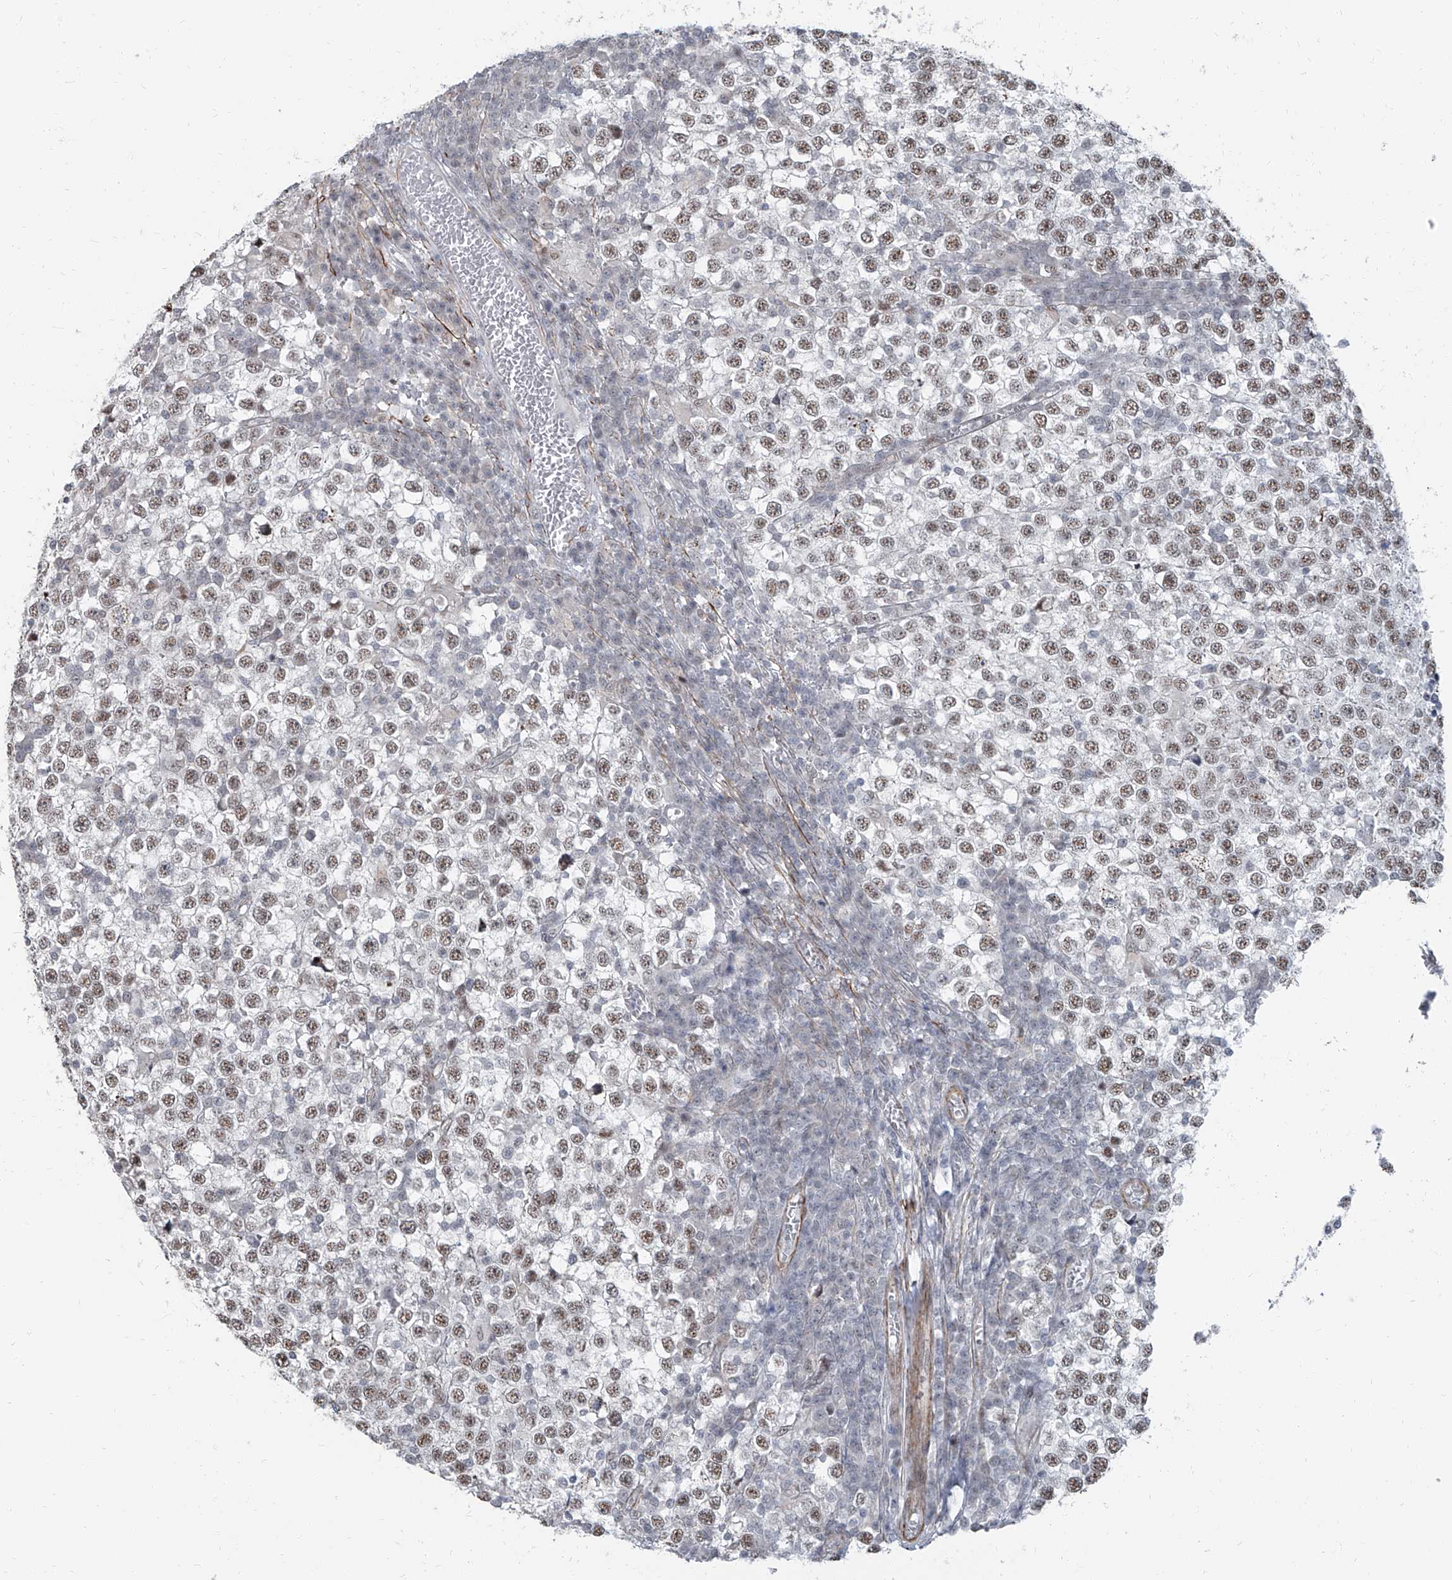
{"staining": {"intensity": "moderate", "quantity": ">75%", "location": "nuclear"}, "tissue": "testis cancer", "cell_type": "Tumor cells", "image_type": "cancer", "snomed": [{"axis": "morphology", "description": "Seminoma, NOS"}, {"axis": "topography", "description": "Testis"}], "caption": "An immunohistochemistry histopathology image of tumor tissue is shown. Protein staining in brown labels moderate nuclear positivity in testis cancer within tumor cells.", "gene": "TXLNB", "patient": {"sex": "male", "age": 65}}